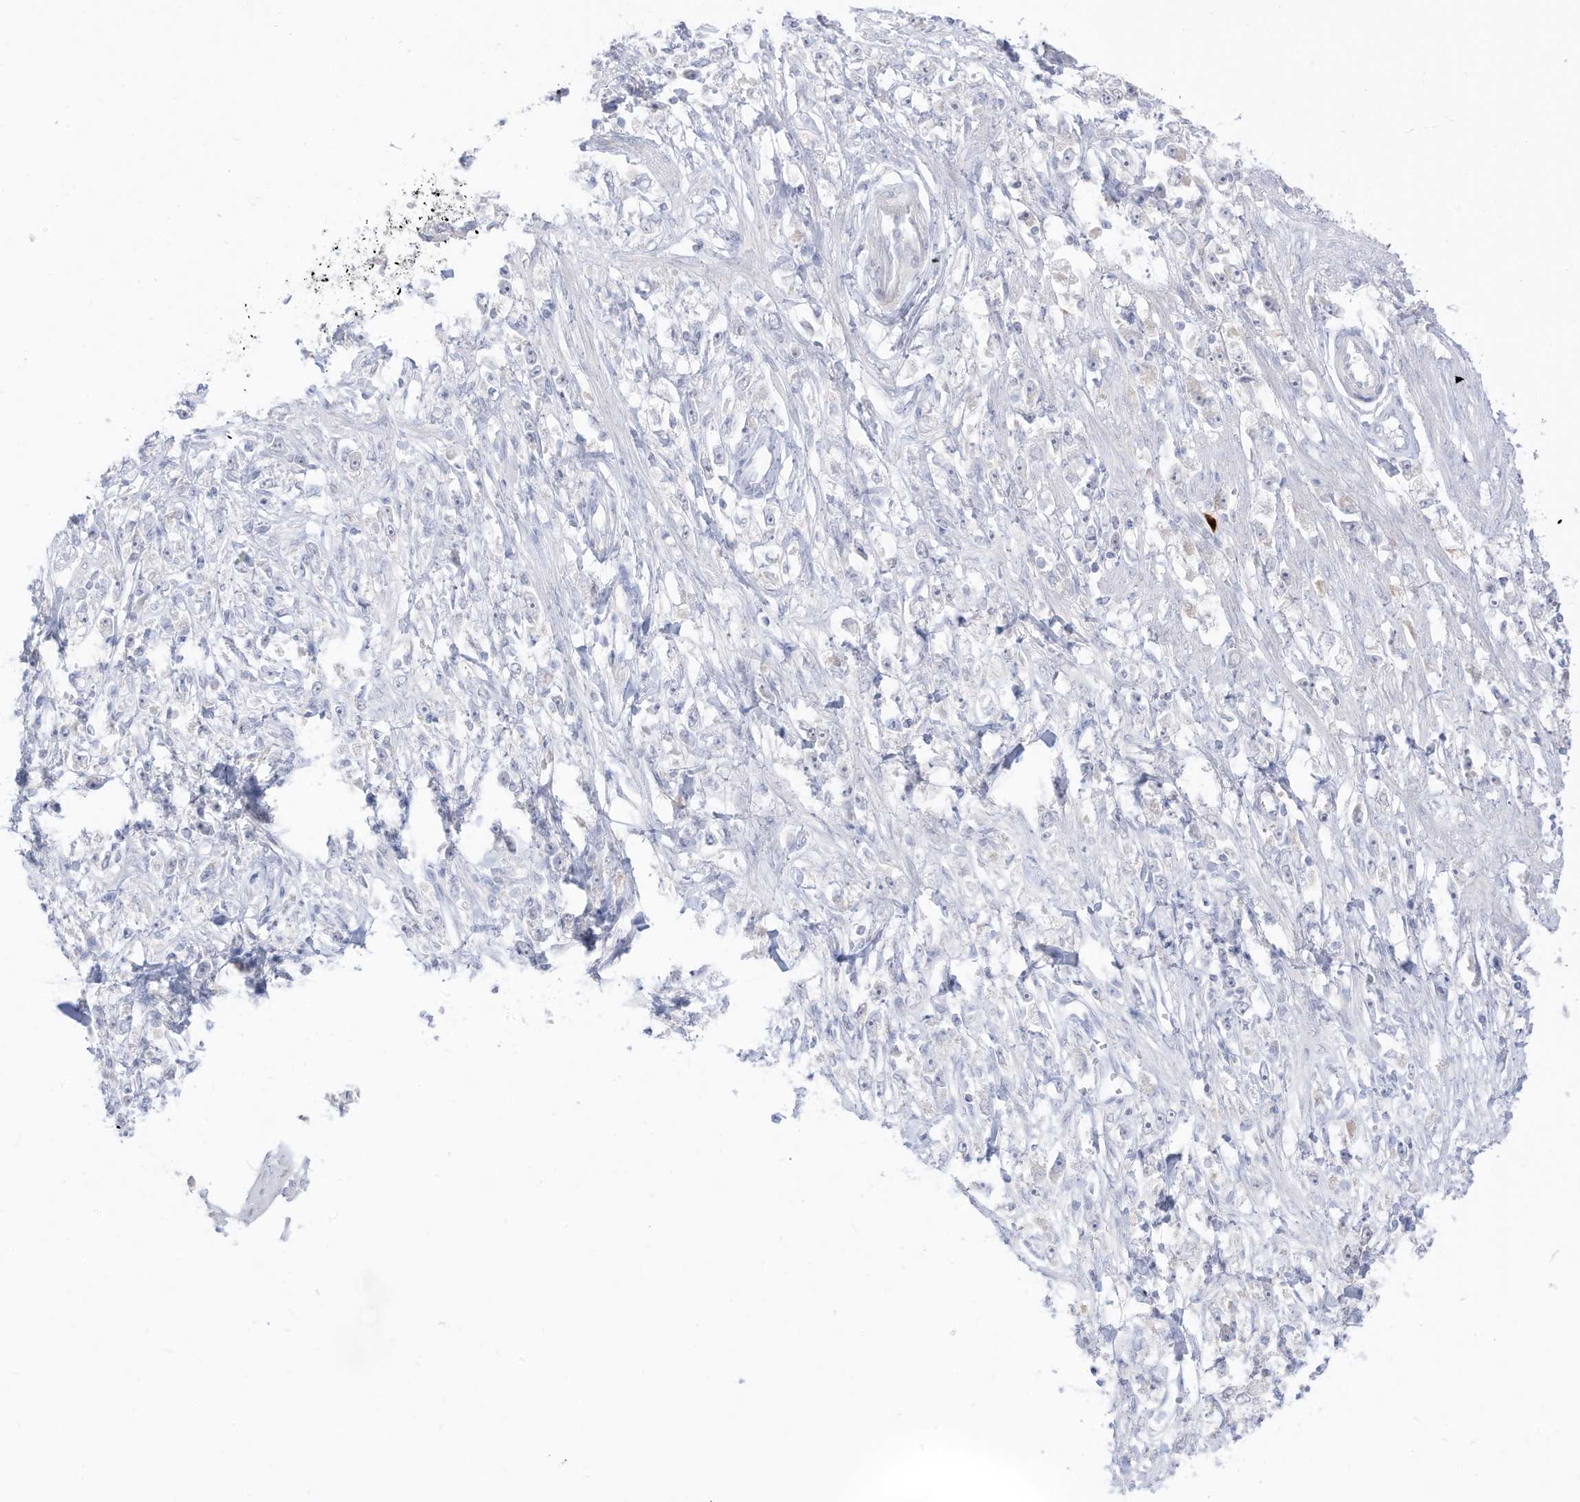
{"staining": {"intensity": "negative", "quantity": "none", "location": "none"}, "tissue": "stomach cancer", "cell_type": "Tumor cells", "image_type": "cancer", "snomed": [{"axis": "morphology", "description": "Adenocarcinoma, NOS"}, {"axis": "topography", "description": "Stomach"}], "caption": "High magnification brightfield microscopy of adenocarcinoma (stomach) stained with DAB (3,3'-diaminobenzidine) (brown) and counterstained with hematoxylin (blue): tumor cells show no significant positivity.", "gene": "OGT", "patient": {"sex": "female", "age": 59}}